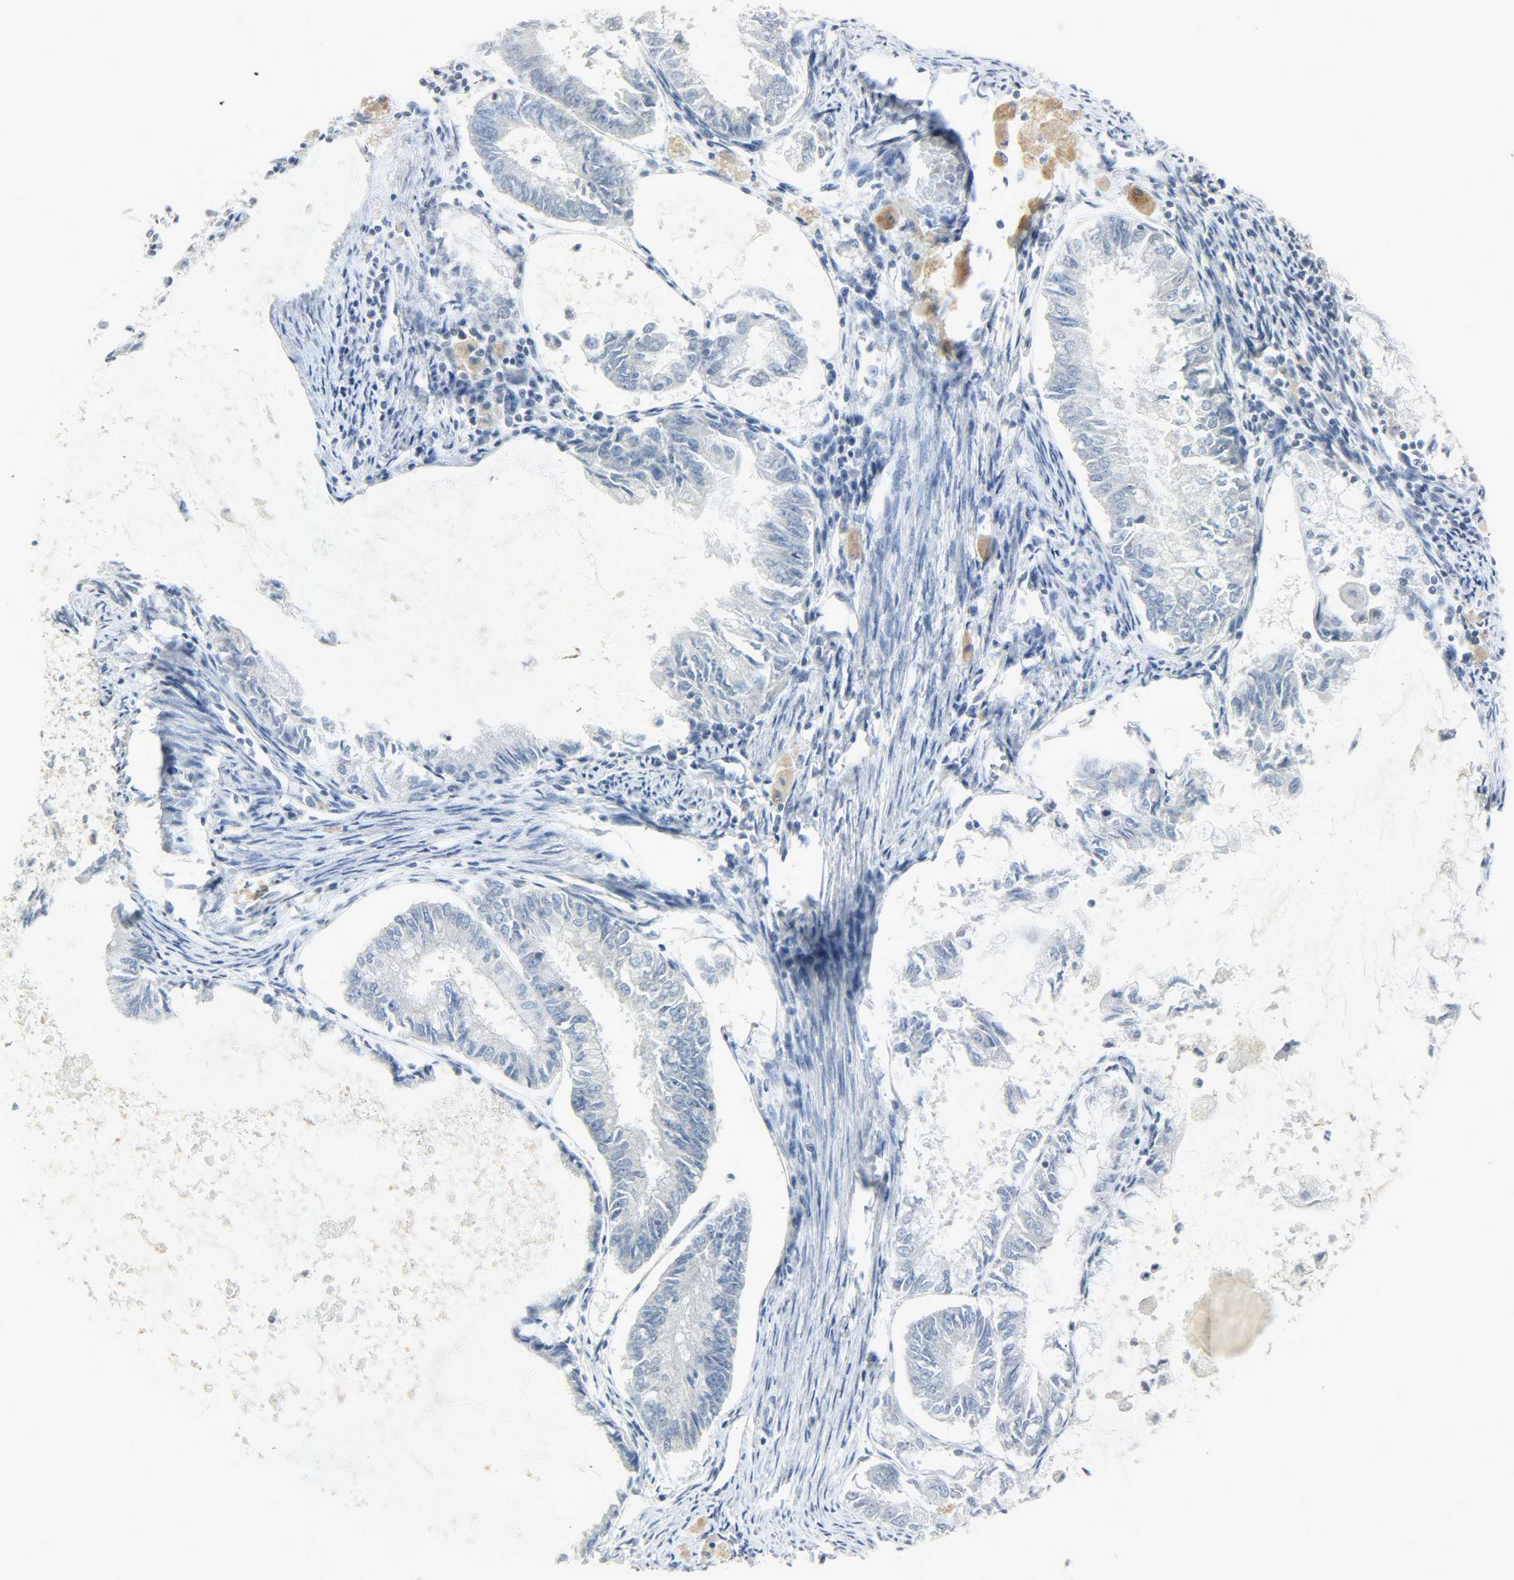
{"staining": {"intensity": "negative", "quantity": "none", "location": "none"}, "tissue": "endometrial cancer", "cell_type": "Tumor cells", "image_type": "cancer", "snomed": [{"axis": "morphology", "description": "Adenocarcinoma, NOS"}, {"axis": "topography", "description": "Endometrium"}], "caption": "Image shows no protein positivity in tumor cells of endometrial cancer tissue. Nuclei are stained in blue.", "gene": "CAMK4", "patient": {"sex": "female", "age": 86}}